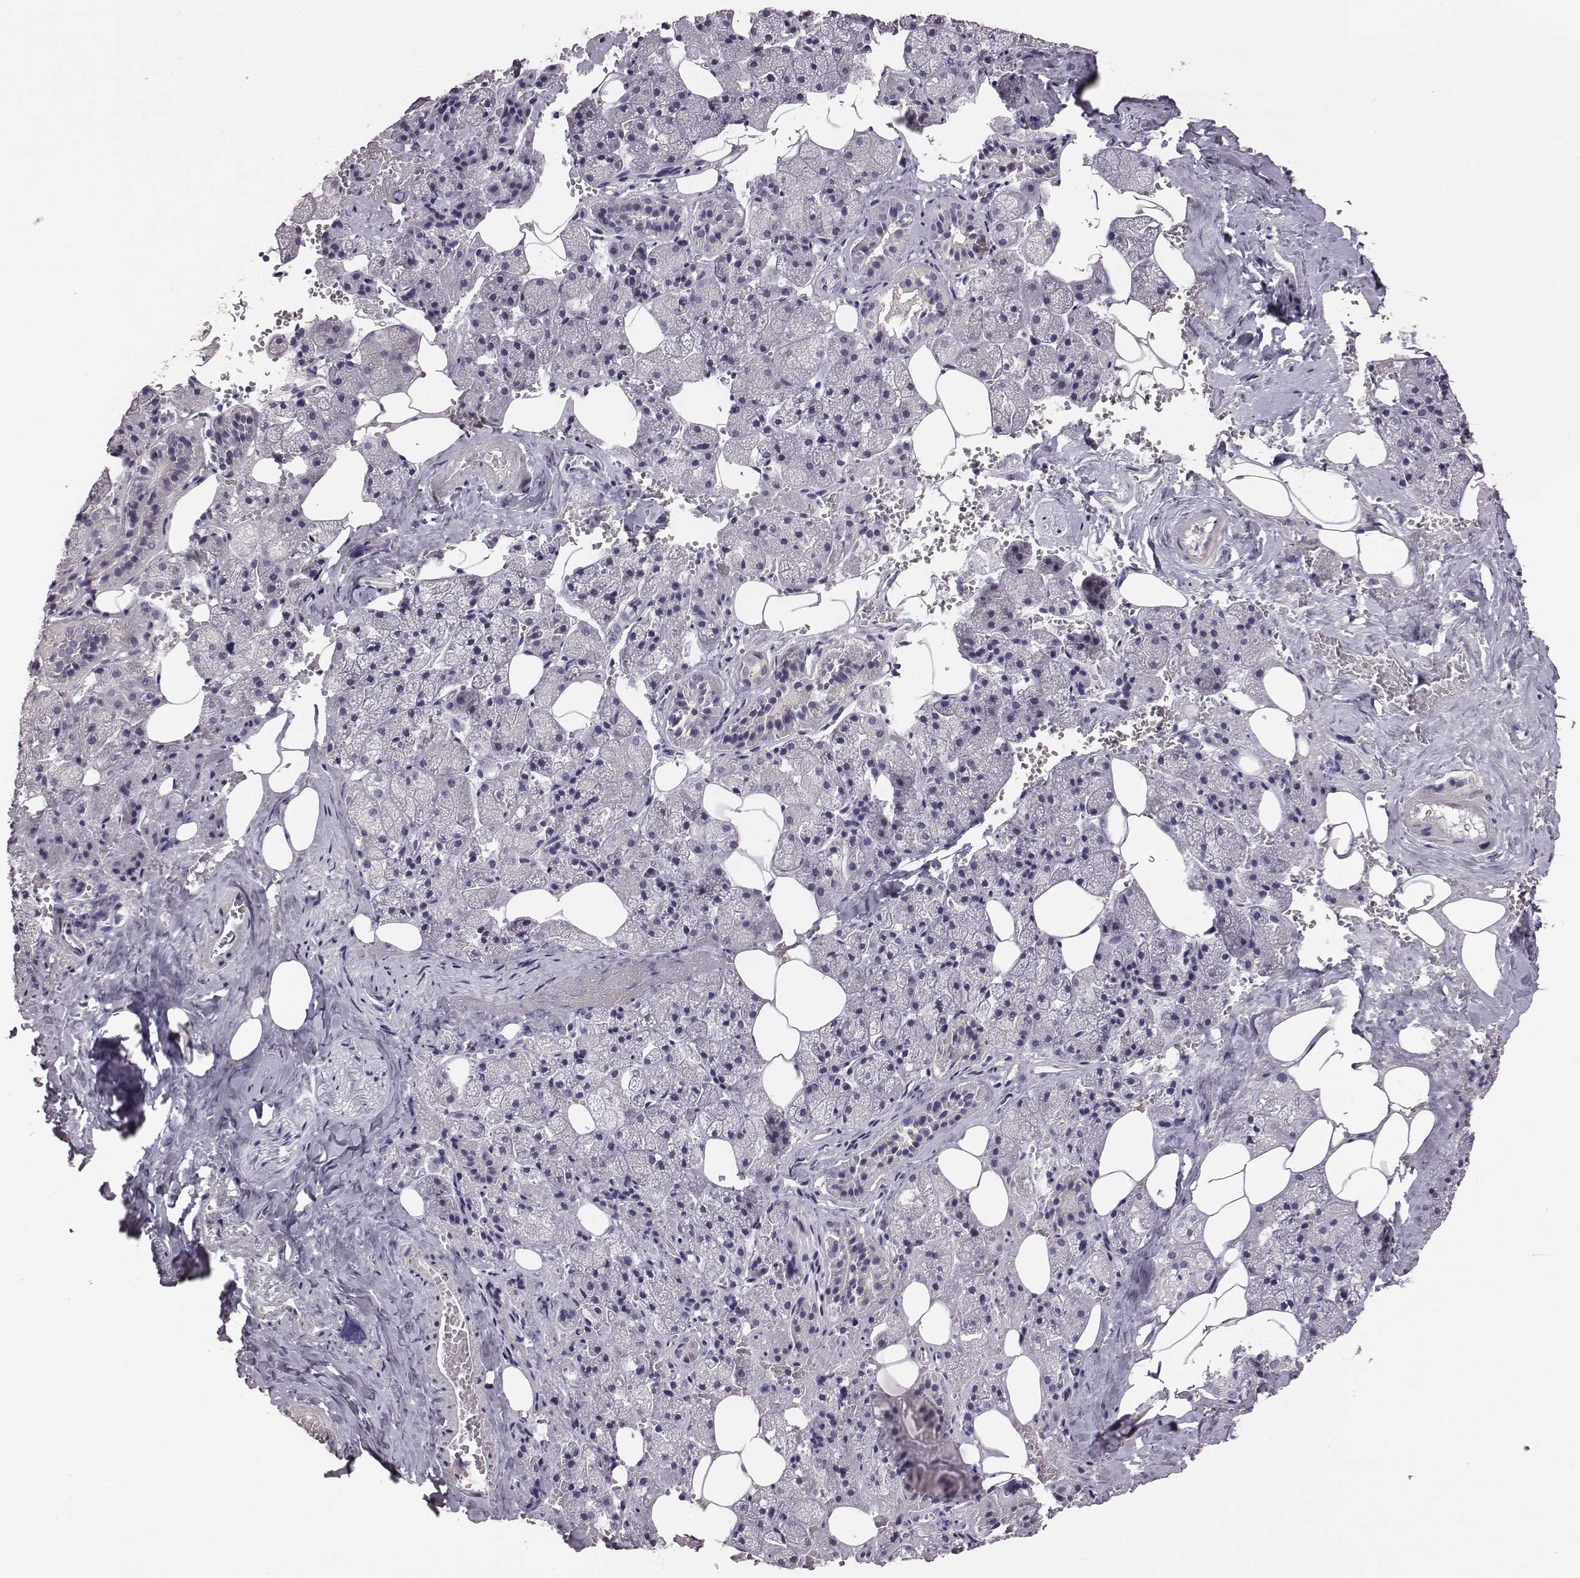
{"staining": {"intensity": "negative", "quantity": "none", "location": "none"}, "tissue": "salivary gland", "cell_type": "Glandular cells", "image_type": "normal", "snomed": [{"axis": "morphology", "description": "Normal tissue, NOS"}, {"axis": "topography", "description": "Salivary gland"}], "caption": "IHC of normal human salivary gland reveals no positivity in glandular cells.", "gene": "KMO", "patient": {"sex": "male", "age": 38}}